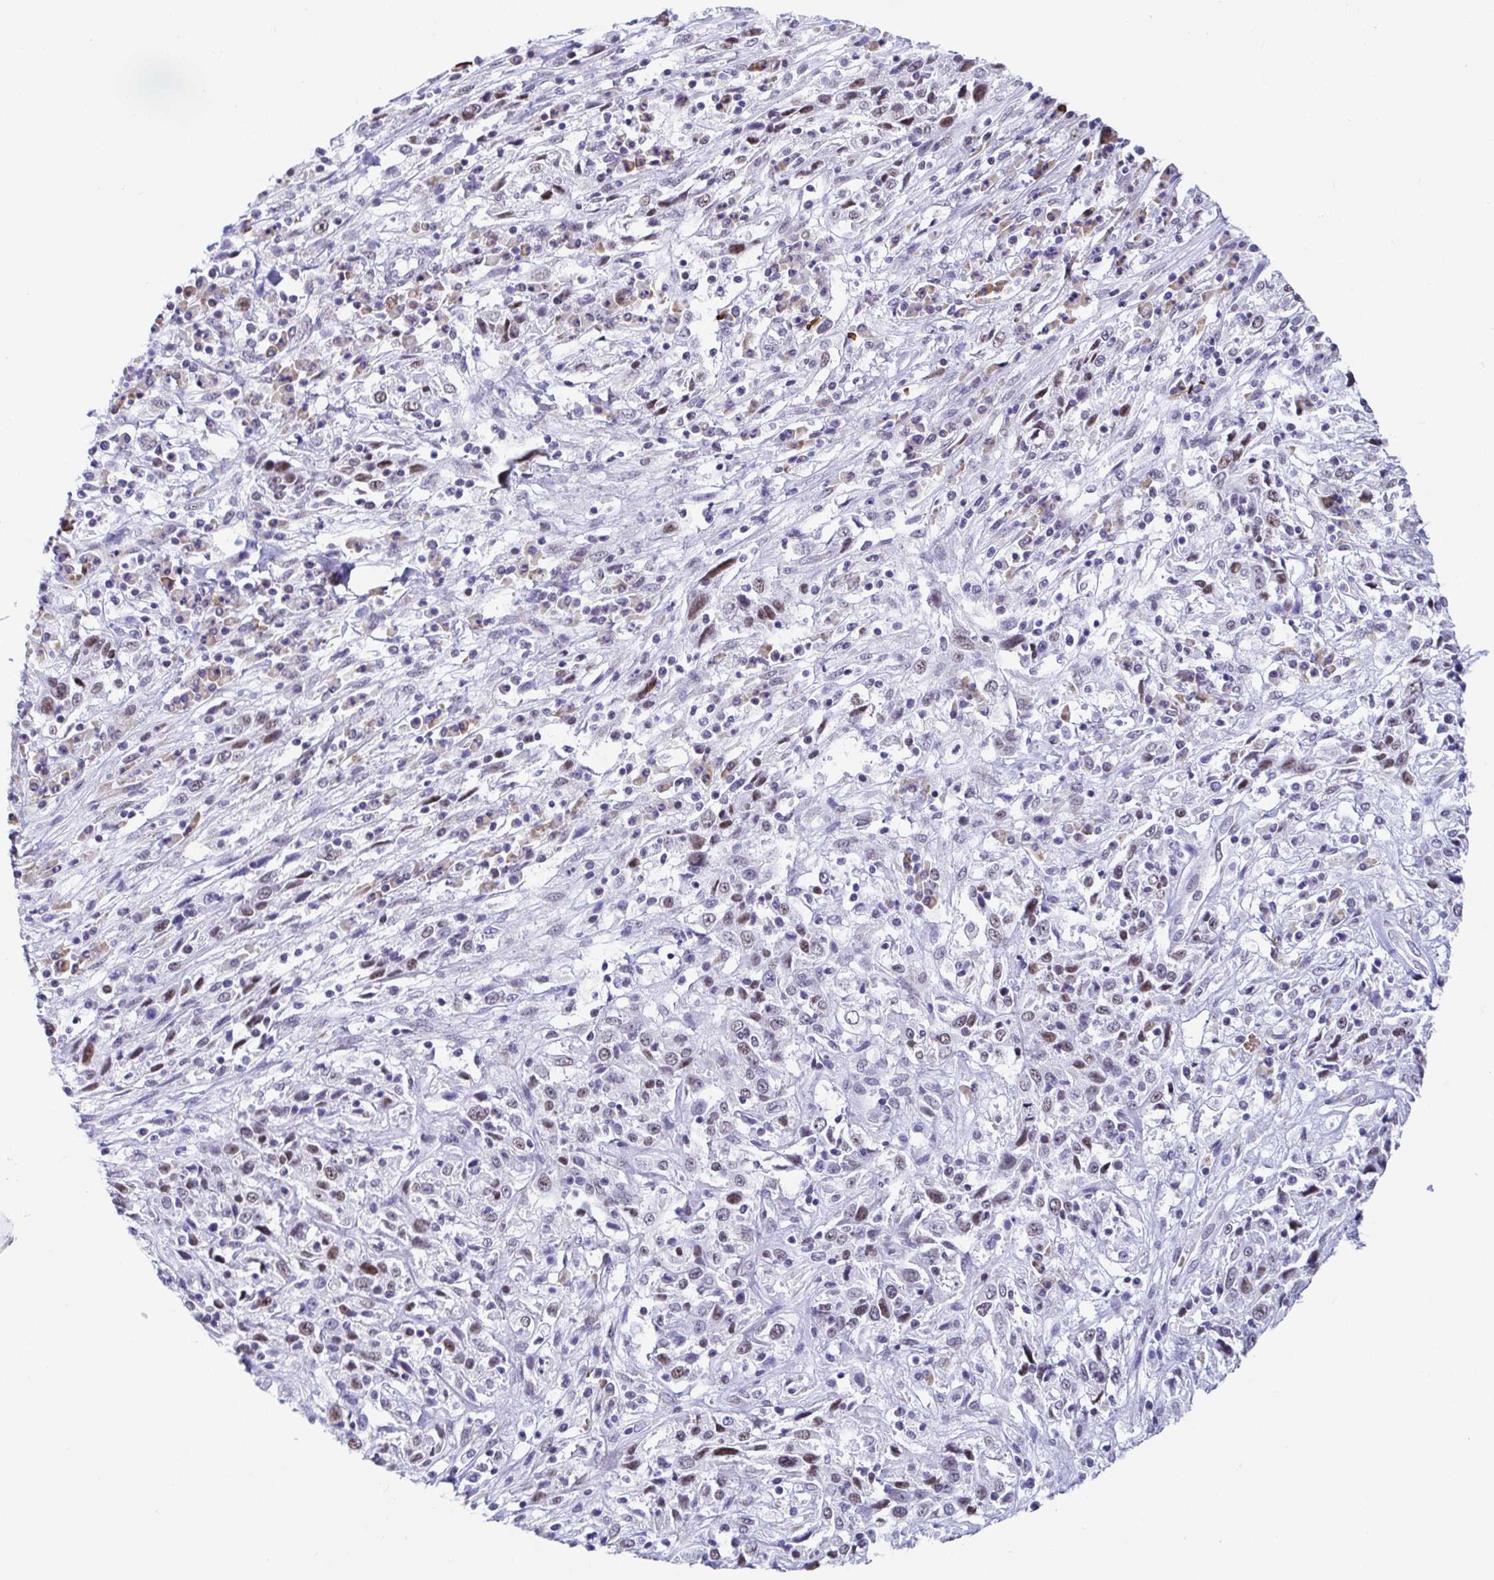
{"staining": {"intensity": "weak", "quantity": "<25%", "location": "nuclear"}, "tissue": "cervical cancer", "cell_type": "Tumor cells", "image_type": "cancer", "snomed": [{"axis": "morphology", "description": "Adenocarcinoma, NOS"}, {"axis": "topography", "description": "Cervix"}], "caption": "Tumor cells are negative for protein expression in human cervical adenocarcinoma.", "gene": "WDR72", "patient": {"sex": "female", "age": 40}}